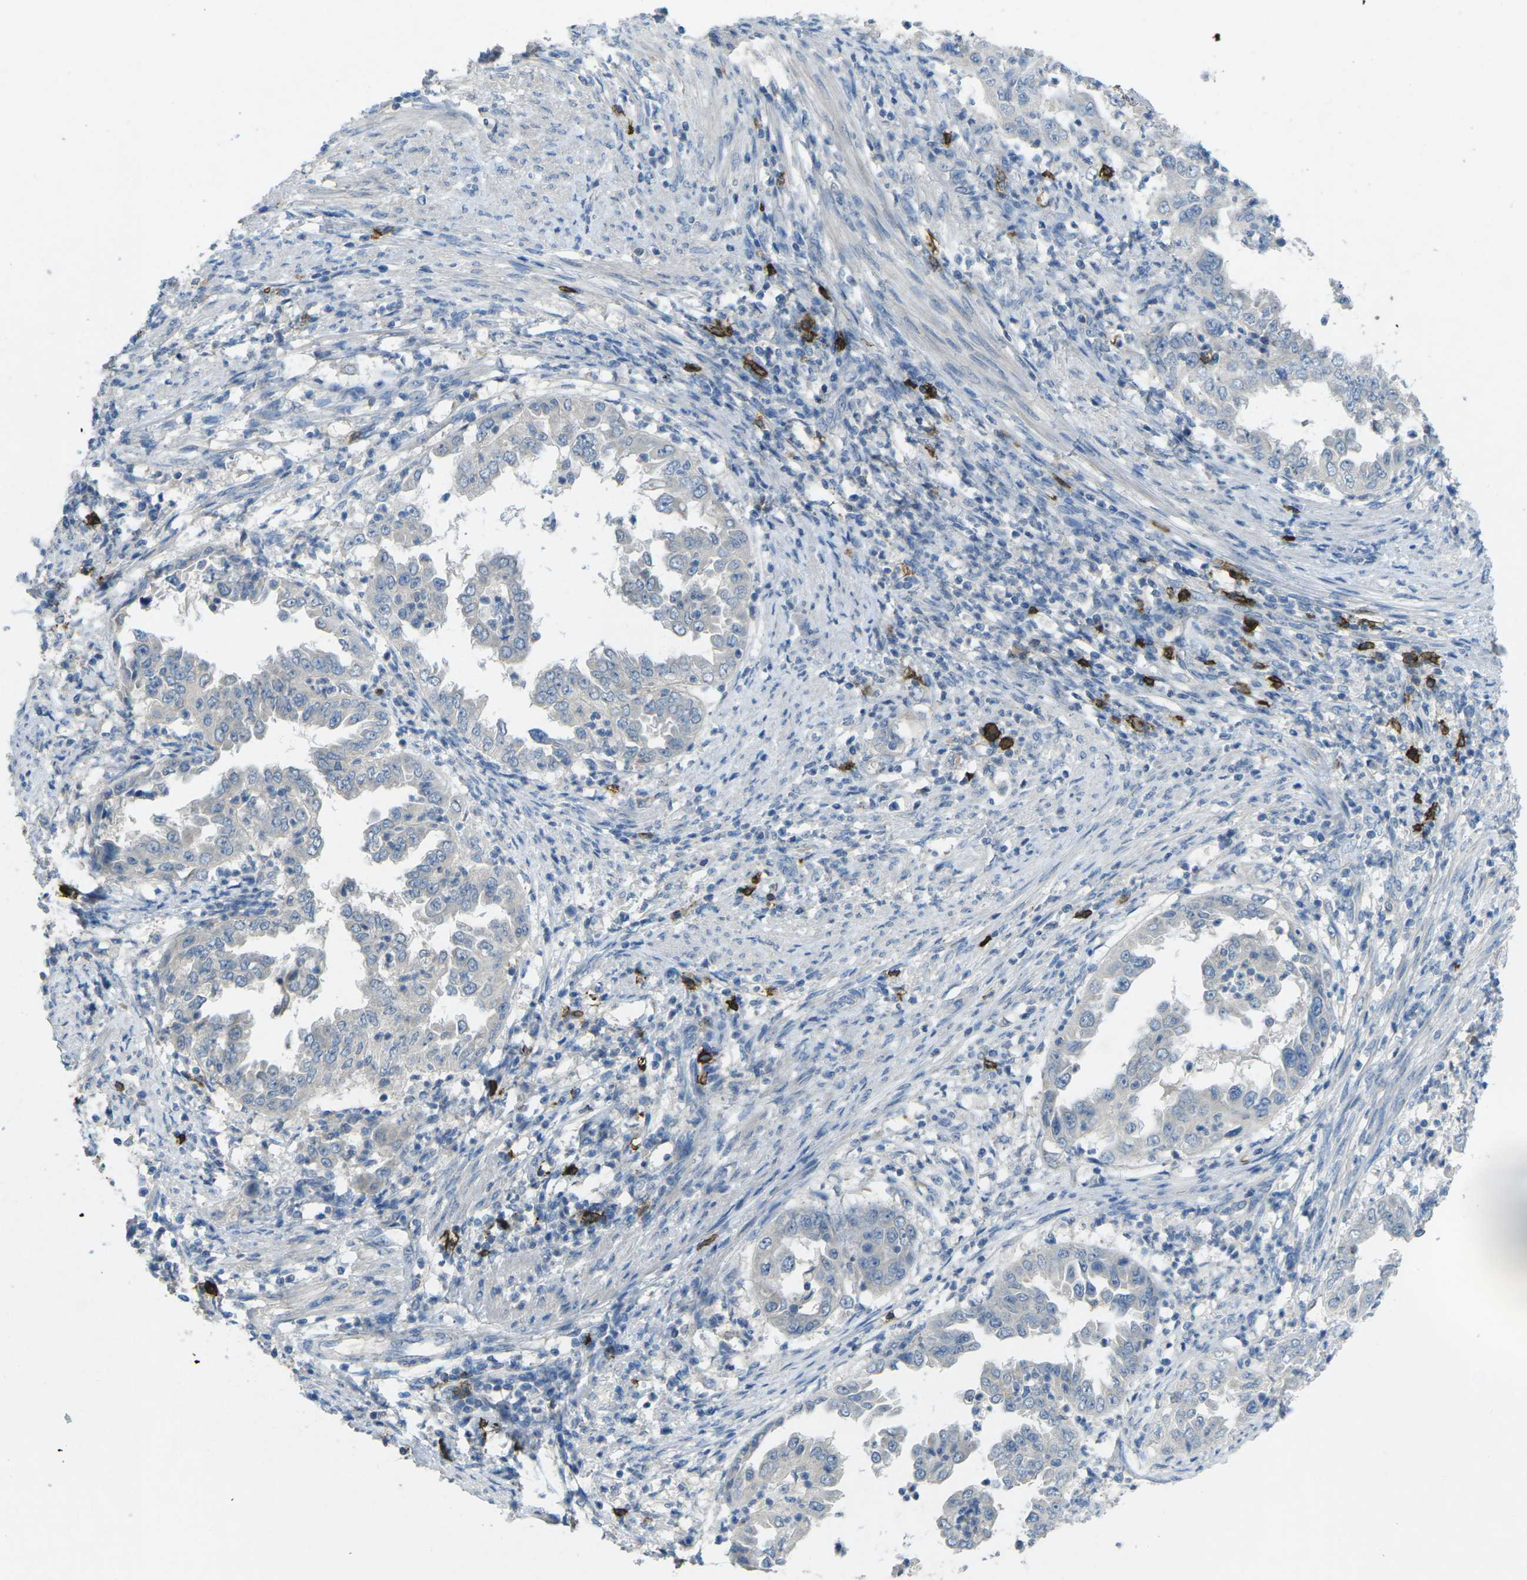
{"staining": {"intensity": "negative", "quantity": "none", "location": "none"}, "tissue": "endometrial cancer", "cell_type": "Tumor cells", "image_type": "cancer", "snomed": [{"axis": "morphology", "description": "Adenocarcinoma, NOS"}, {"axis": "topography", "description": "Endometrium"}], "caption": "Endometrial adenocarcinoma was stained to show a protein in brown. There is no significant expression in tumor cells.", "gene": "CD19", "patient": {"sex": "female", "age": 85}}